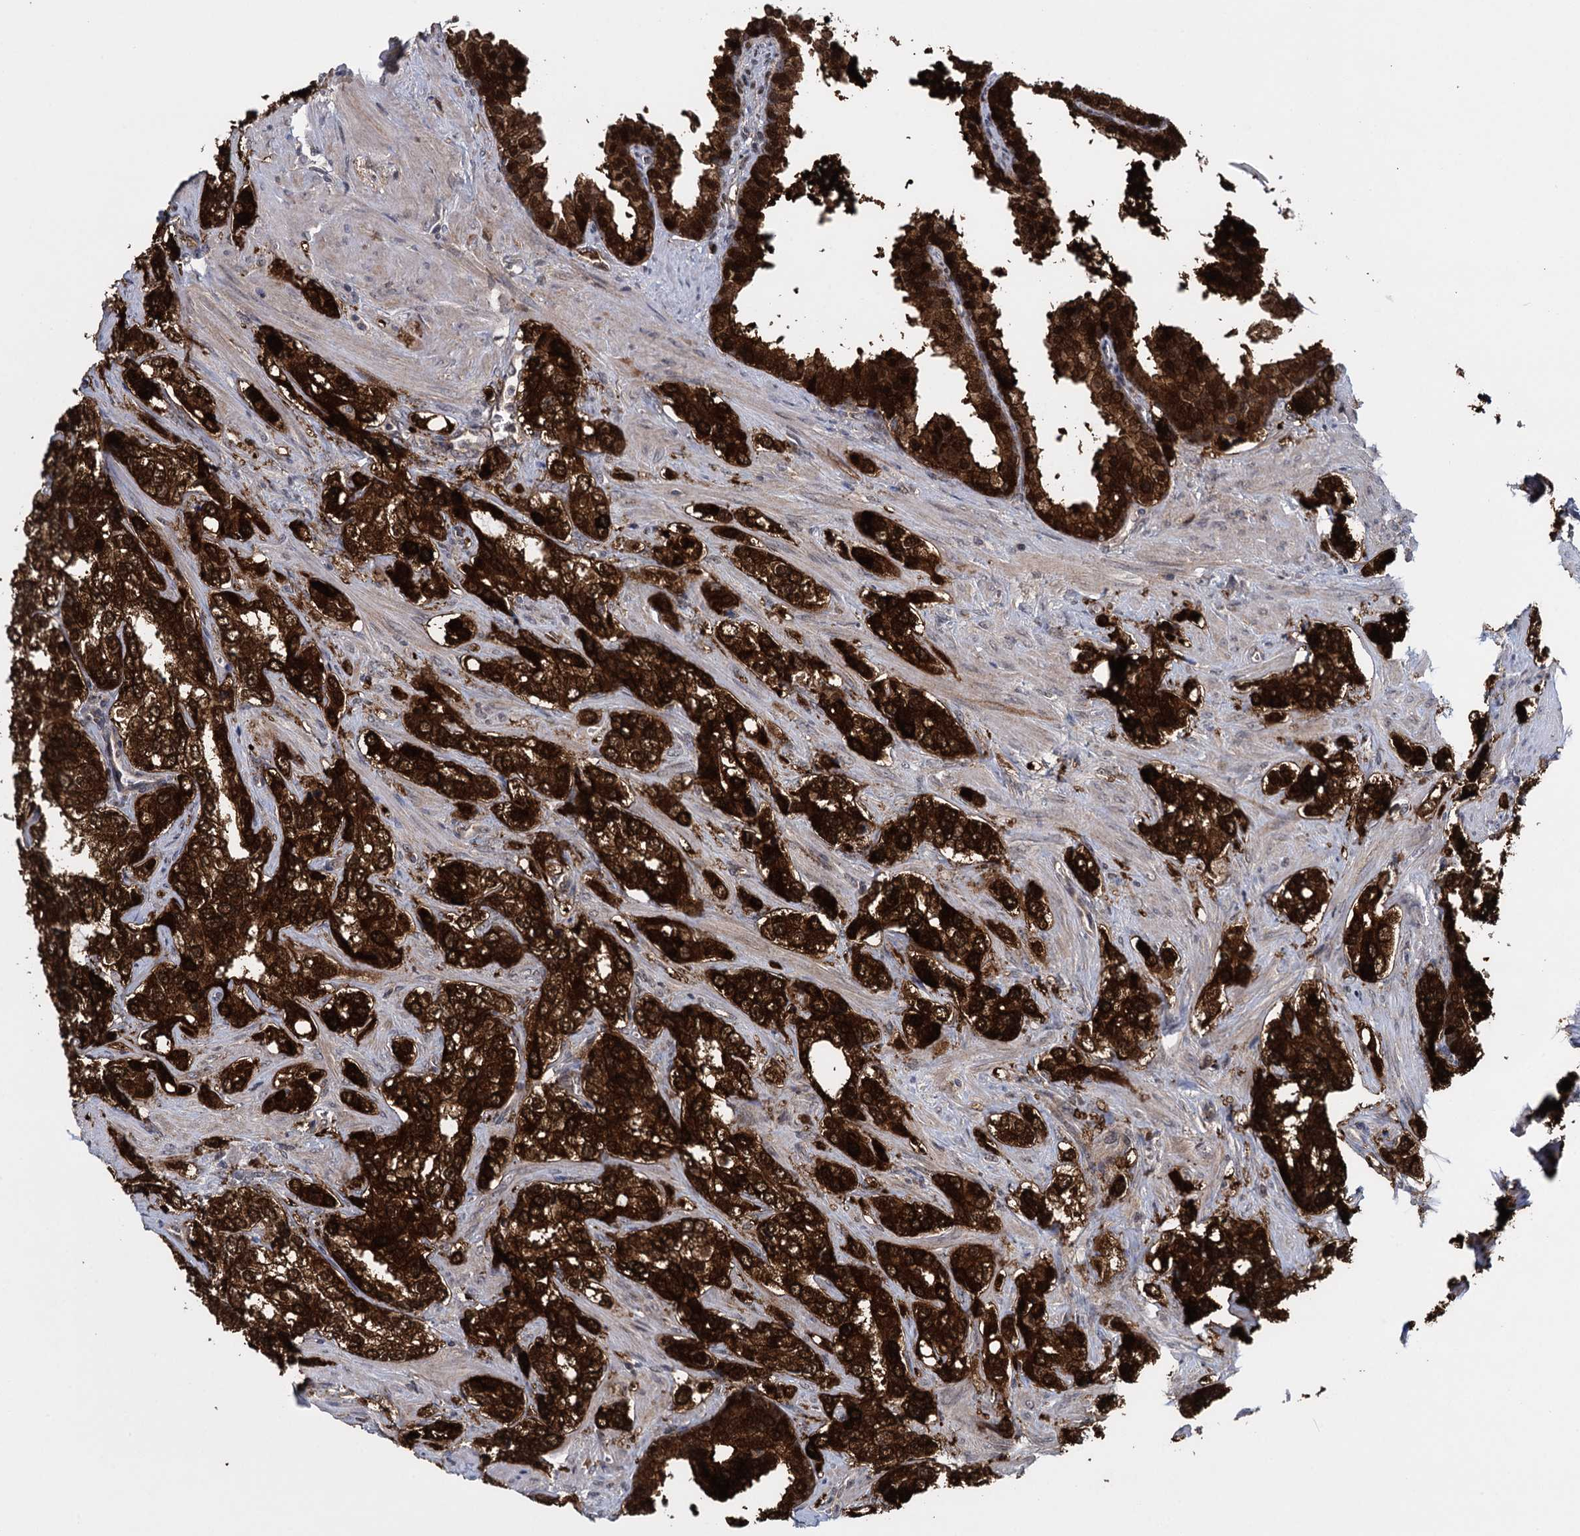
{"staining": {"intensity": "strong", "quantity": ">75%", "location": "cytoplasmic/membranous,nuclear"}, "tissue": "prostate cancer", "cell_type": "Tumor cells", "image_type": "cancer", "snomed": [{"axis": "morphology", "description": "Adenocarcinoma, High grade"}, {"axis": "topography", "description": "Prostate"}], "caption": "Protein staining displays strong cytoplasmic/membranous and nuclear positivity in about >75% of tumor cells in prostate high-grade adenocarcinoma.", "gene": "GLO1", "patient": {"sex": "male", "age": 66}}